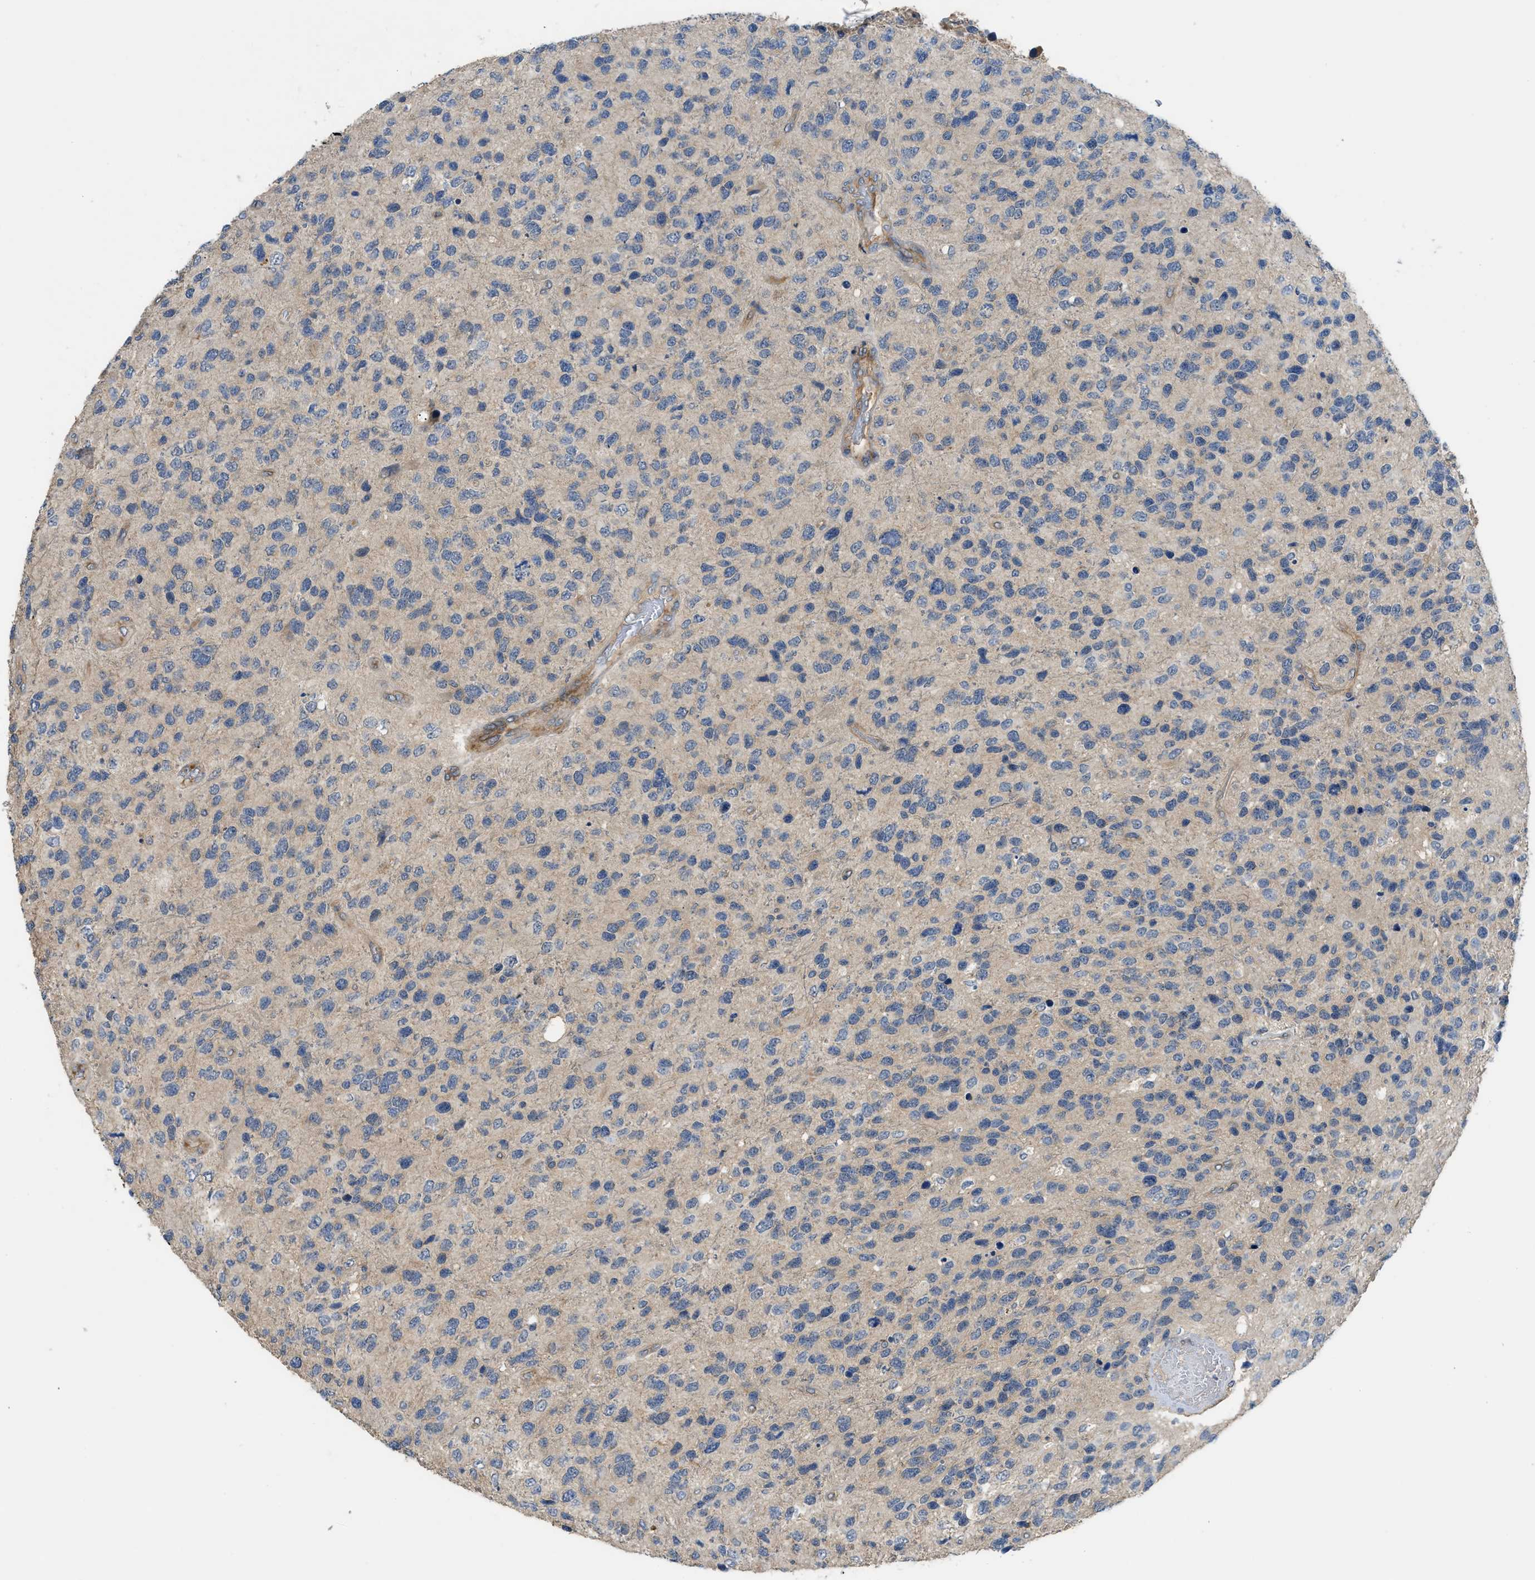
{"staining": {"intensity": "negative", "quantity": "none", "location": "none"}, "tissue": "glioma", "cell_type": "Tumor cells", "image_type": "cancer", "snomed": [{"axis": "morphology", "description": "Glioma, malignant, High grade"}, {"axis": "topography", "description": "Brain"}], "caption": "Tumor cells show no significant positivity in high-grade glioma (malignant).", "gene": "TRAK2", "patient": {"sex": "female", "age": 58}}